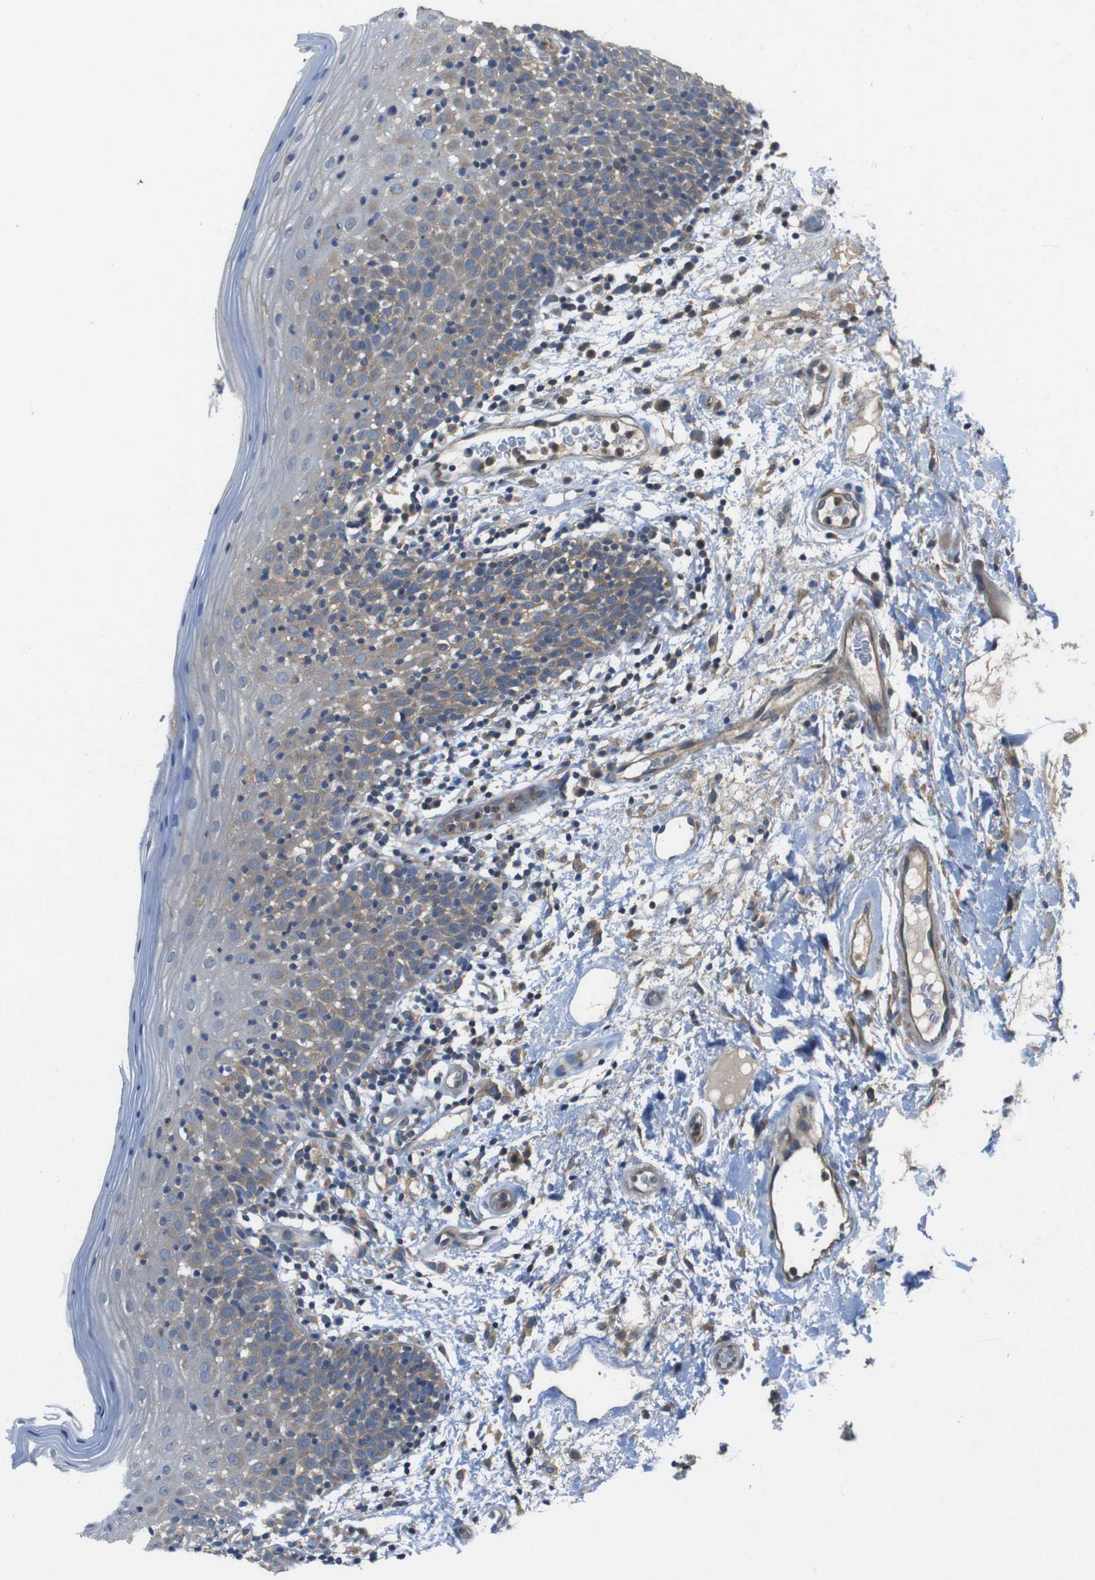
{"staining": {"intensity": "weak", "quantity": "25%-75%", "location": "cytoplasmic/membranous"}, "tissue": "oral mucosa", "cell_type": "Squamous epithelial cells", "image_type": "normal", "snomed": [{"axis": "morphology", "description": "Normal tissue, NOS"}, {"axis": "morphology", "description": "Squamous cell carcinoma, NOS"}, {"axis": "topography", "description": "Skeletal muscle"}, {"axis": "topography", "description": "Oral tissue"}], "caption": "Protein staining shows weak cytoplasmic/membranous positivity in about 25%-75% of squamous epithelial cells in unremarkable oral mucosa.", "gene": "DCTN1", "patient": {"sex": "male", "age": 71}}